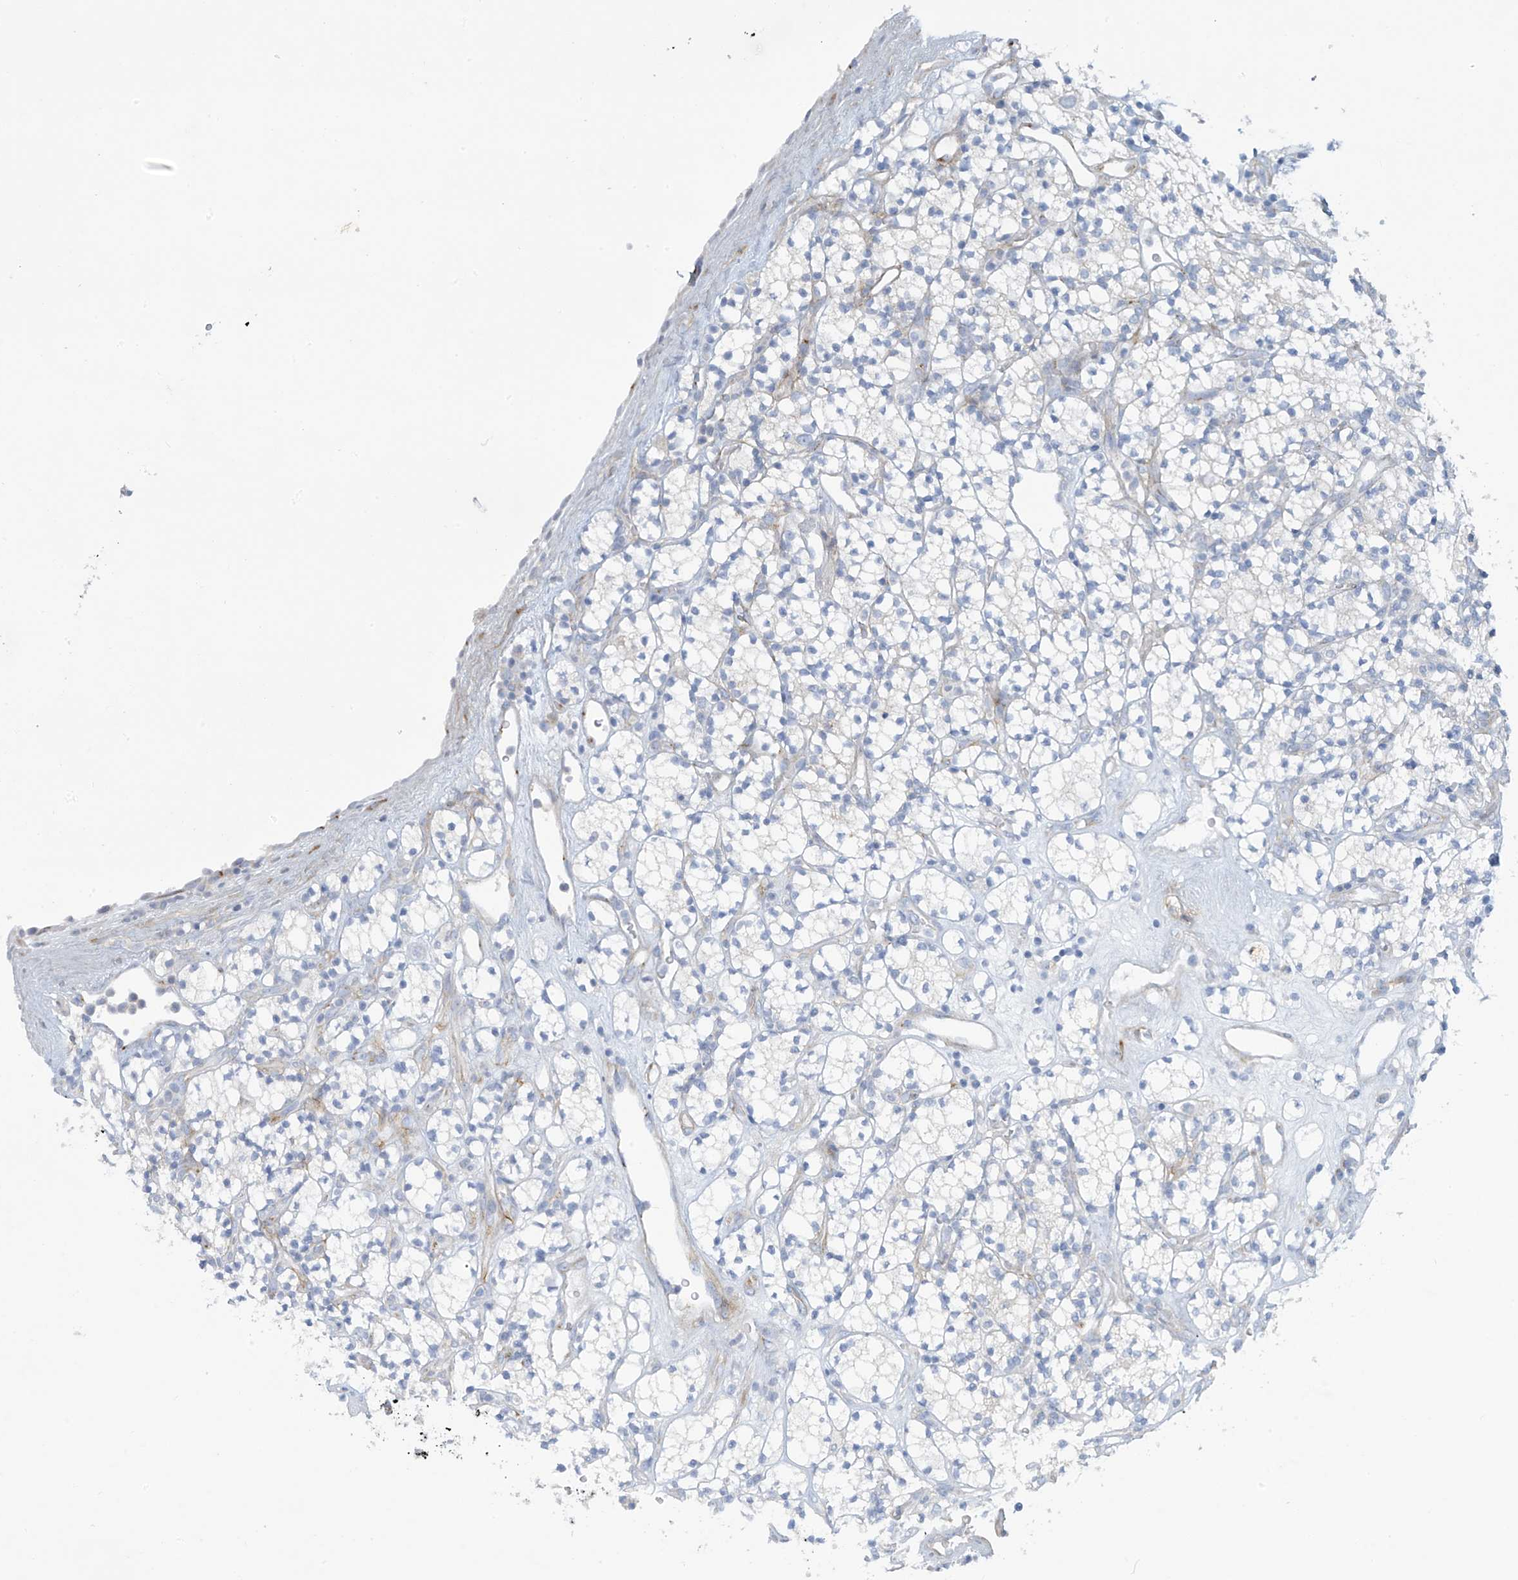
{"staining": {"intensity": "negative", "quantity": "none", "location": "none"}, "tissue": "renal cancer", "cell_type": "Tumor cells", "image_type": "cancer", "snomed": [{"axis": "morphology", "description": "Adenocarcinoma, NOS"}, {"axis": "topography", "description": "Kidney"}], "caption": "Immunohistochemistry (IHC) image of neoplastic tissue: renal adenocarcinoma stained with DAB demonstrates no significant protein expression in tumor cells.", "gene": "TRMT2B", "patient": {"sex": "male", "age": 77}}